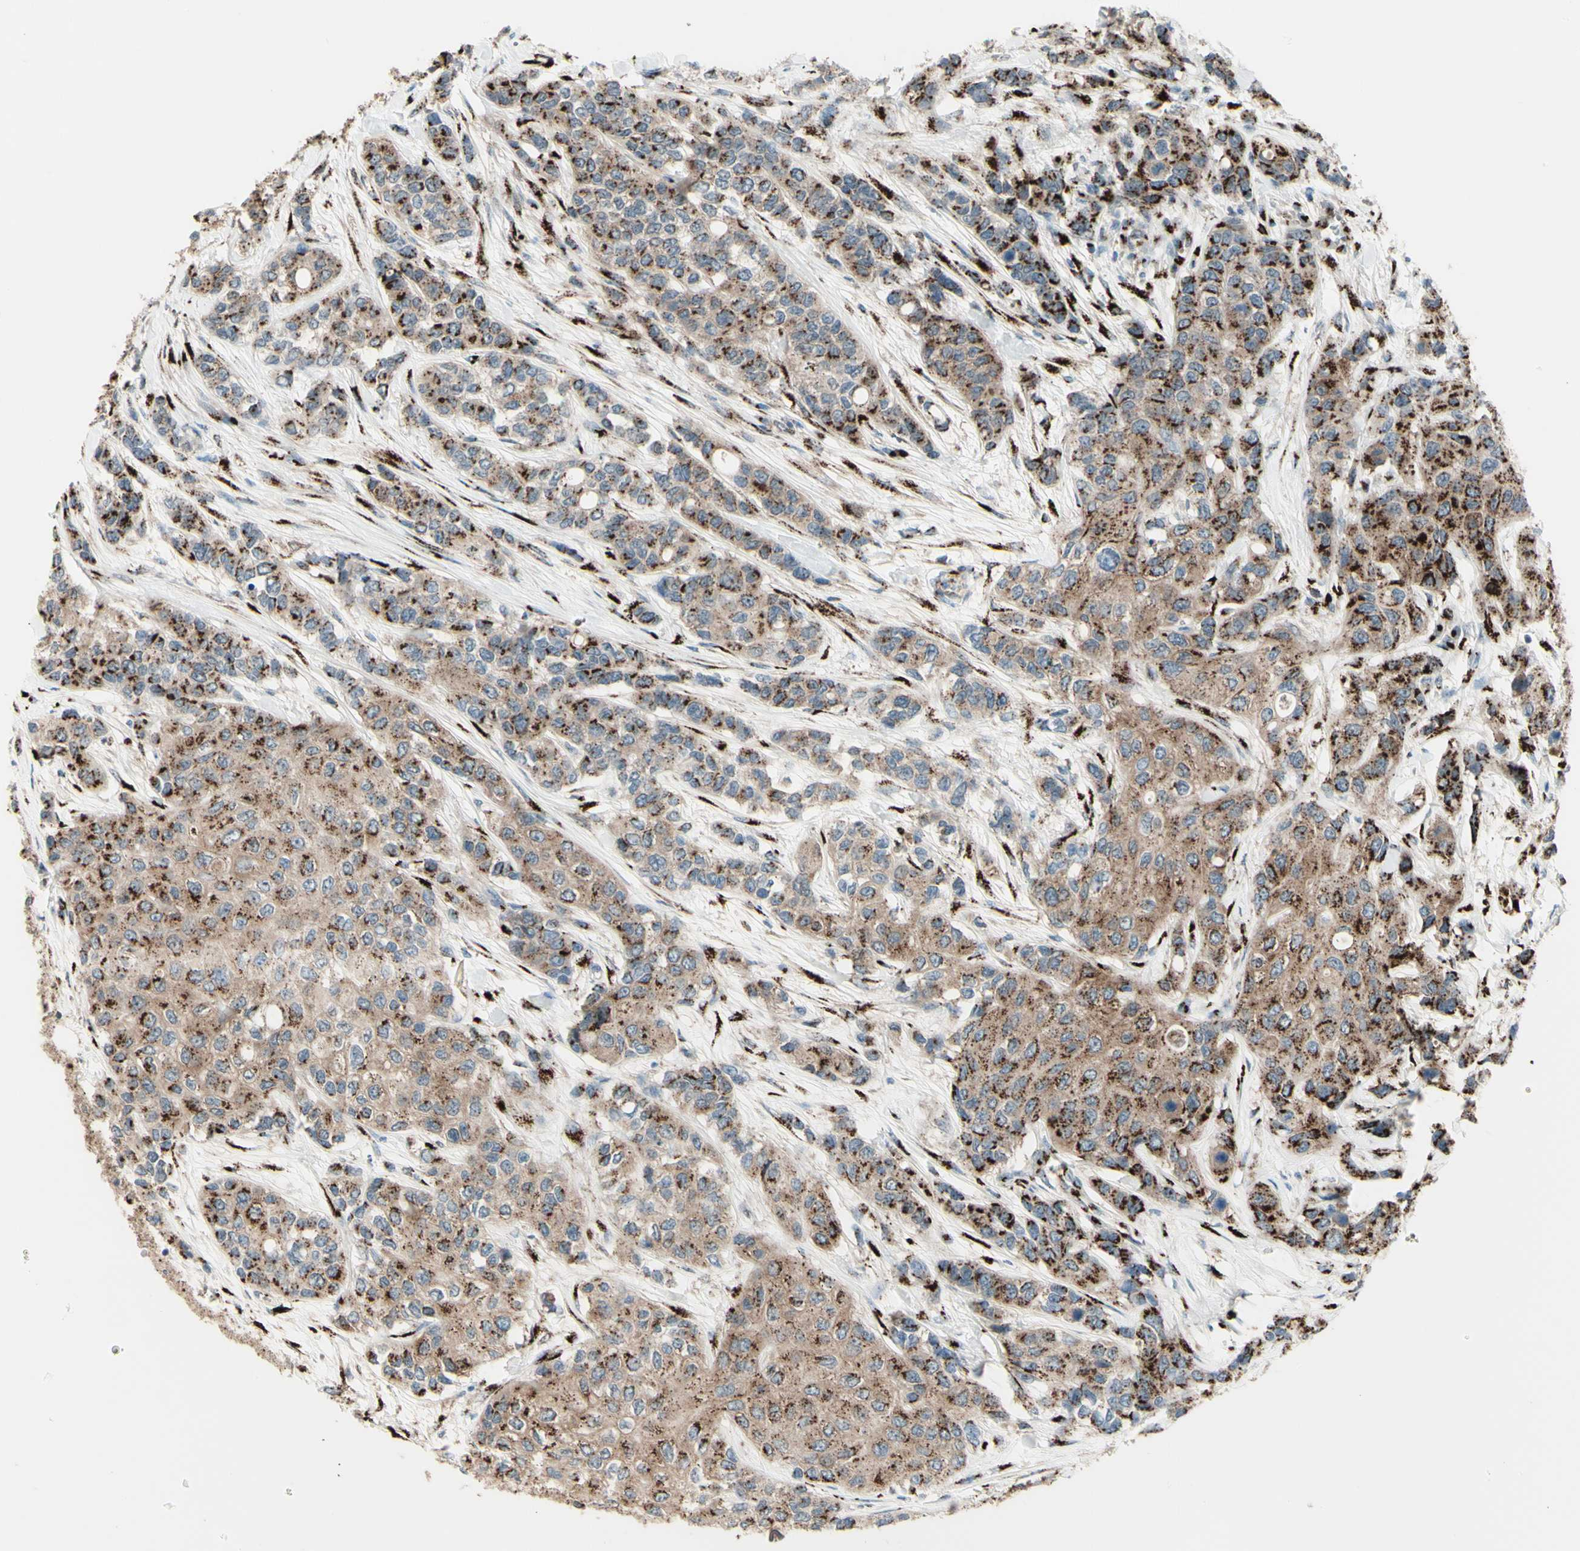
{"staining": {"intensity": "moderate", "quantity": ">75%", "location": "cytoplasmic/membranous"}, "tissue": "urothelial cancer", "cell_type": "Tumor cells", "image_type": "cancer", "snomed": [{"axis": "morphology", "description": "Urothelial carcinoma, High grade"}, {"axis": "topography", "description": "Urinary bladder"}], "caption": "Immunohistochemical staining of human urothelial cancer demonstrates medium levels of moderate cytoplasmic/membranous protein positivity in approximately >75% of tumor cells. (Brightfield microscopy of DAB IHC at high magnification).", "gene": "BPNT2", "patient": {"sex": "female", "age": 56}}